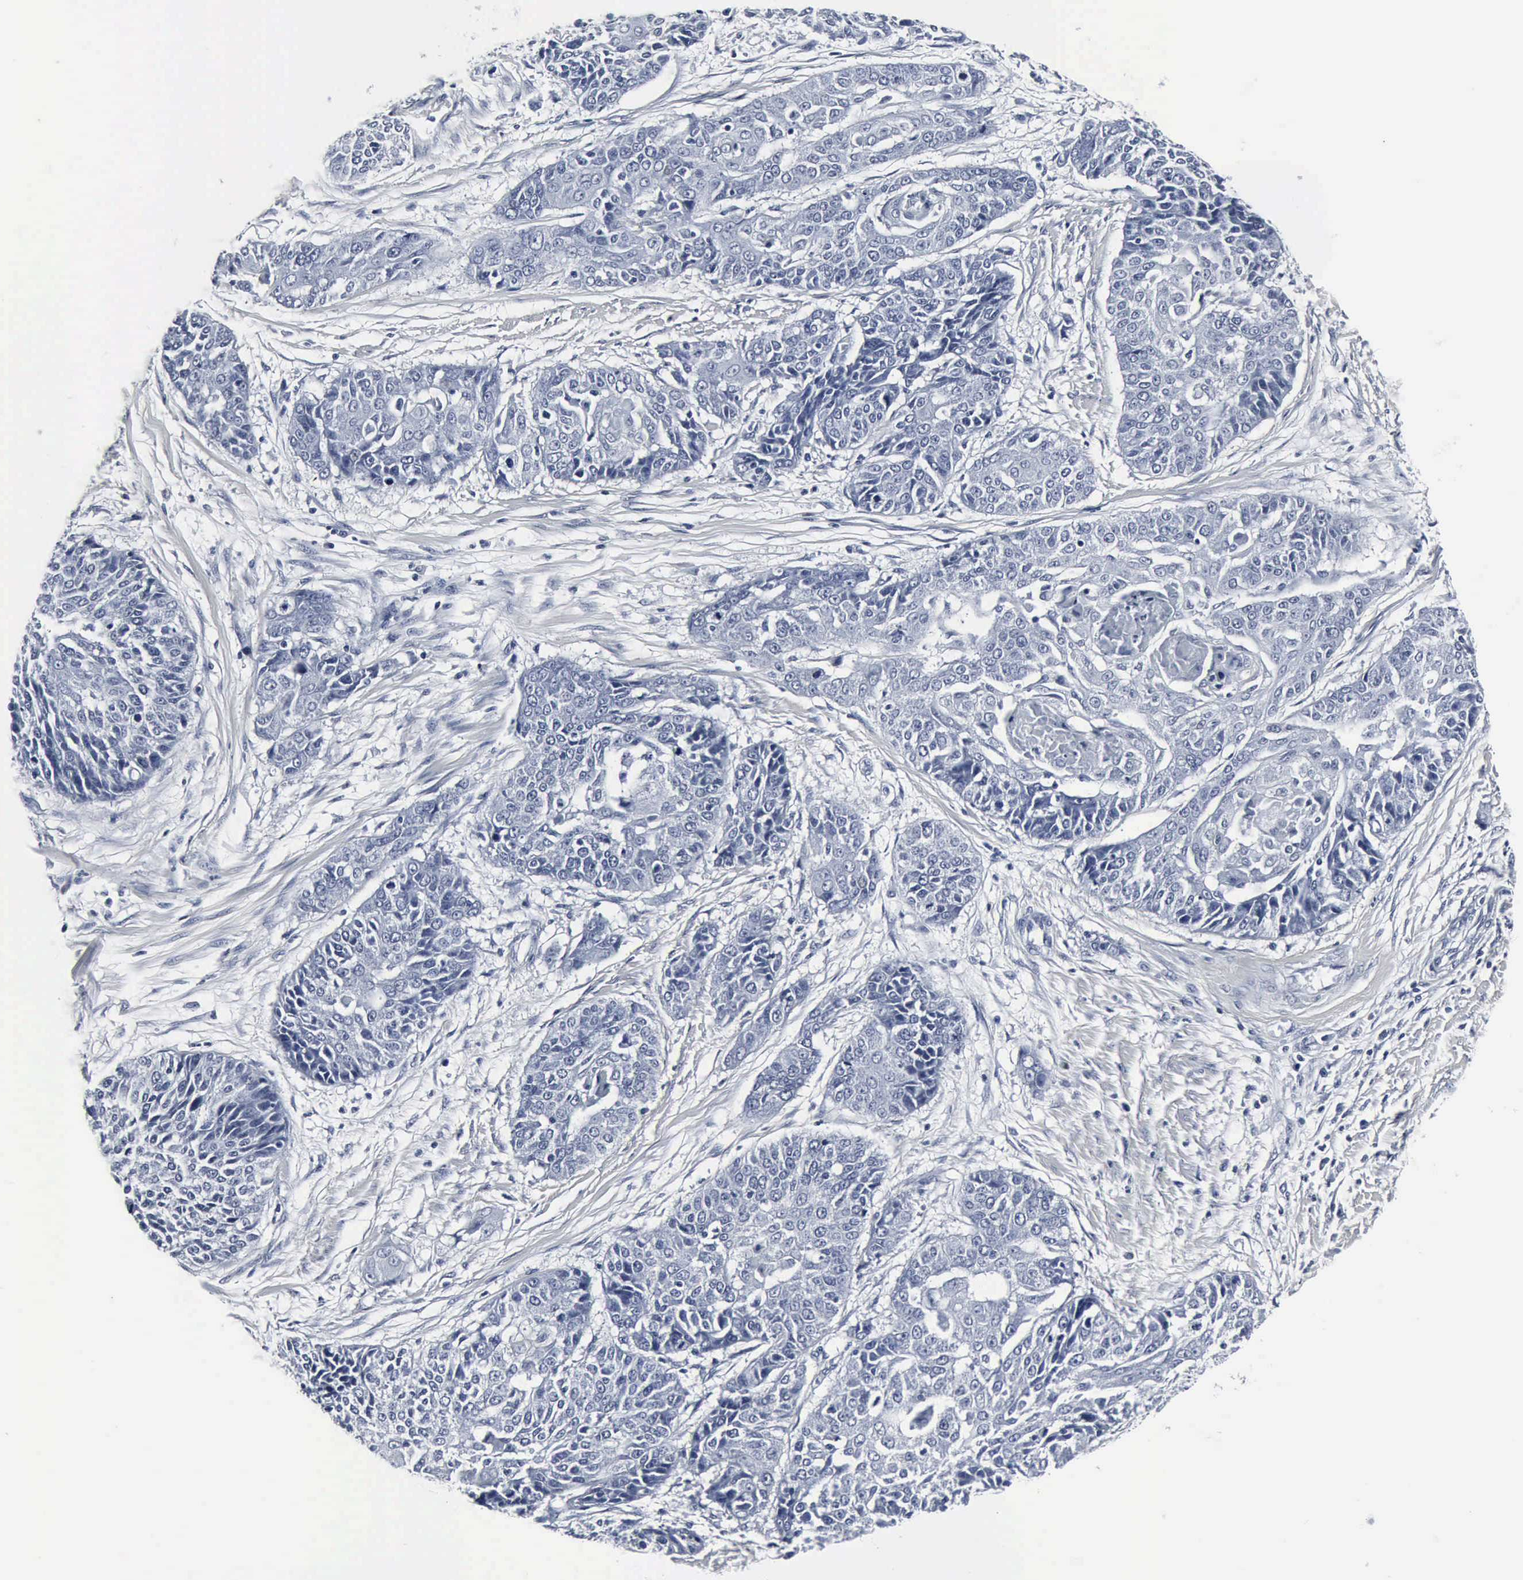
{"staining": {"intensity": "negative", "quantity": "none", "location": "none"}, "tissue": "cervical cancer", "cell_type": "Tumor cells", "image_type": "cancer", "snomed": [{"axis": "morphology", "description": "Squamous cell carcinoma, NOS"}, {"axis": "topography", "description": "Cervix"}], "caption": "Tumor cells show no significant protein expression in cervical cancer. (DAB (3,3'-diaminobenzidine) IHC, high magnification).", "gene": "SNAP25", "patient": {"sex": "female", "age": 64}}